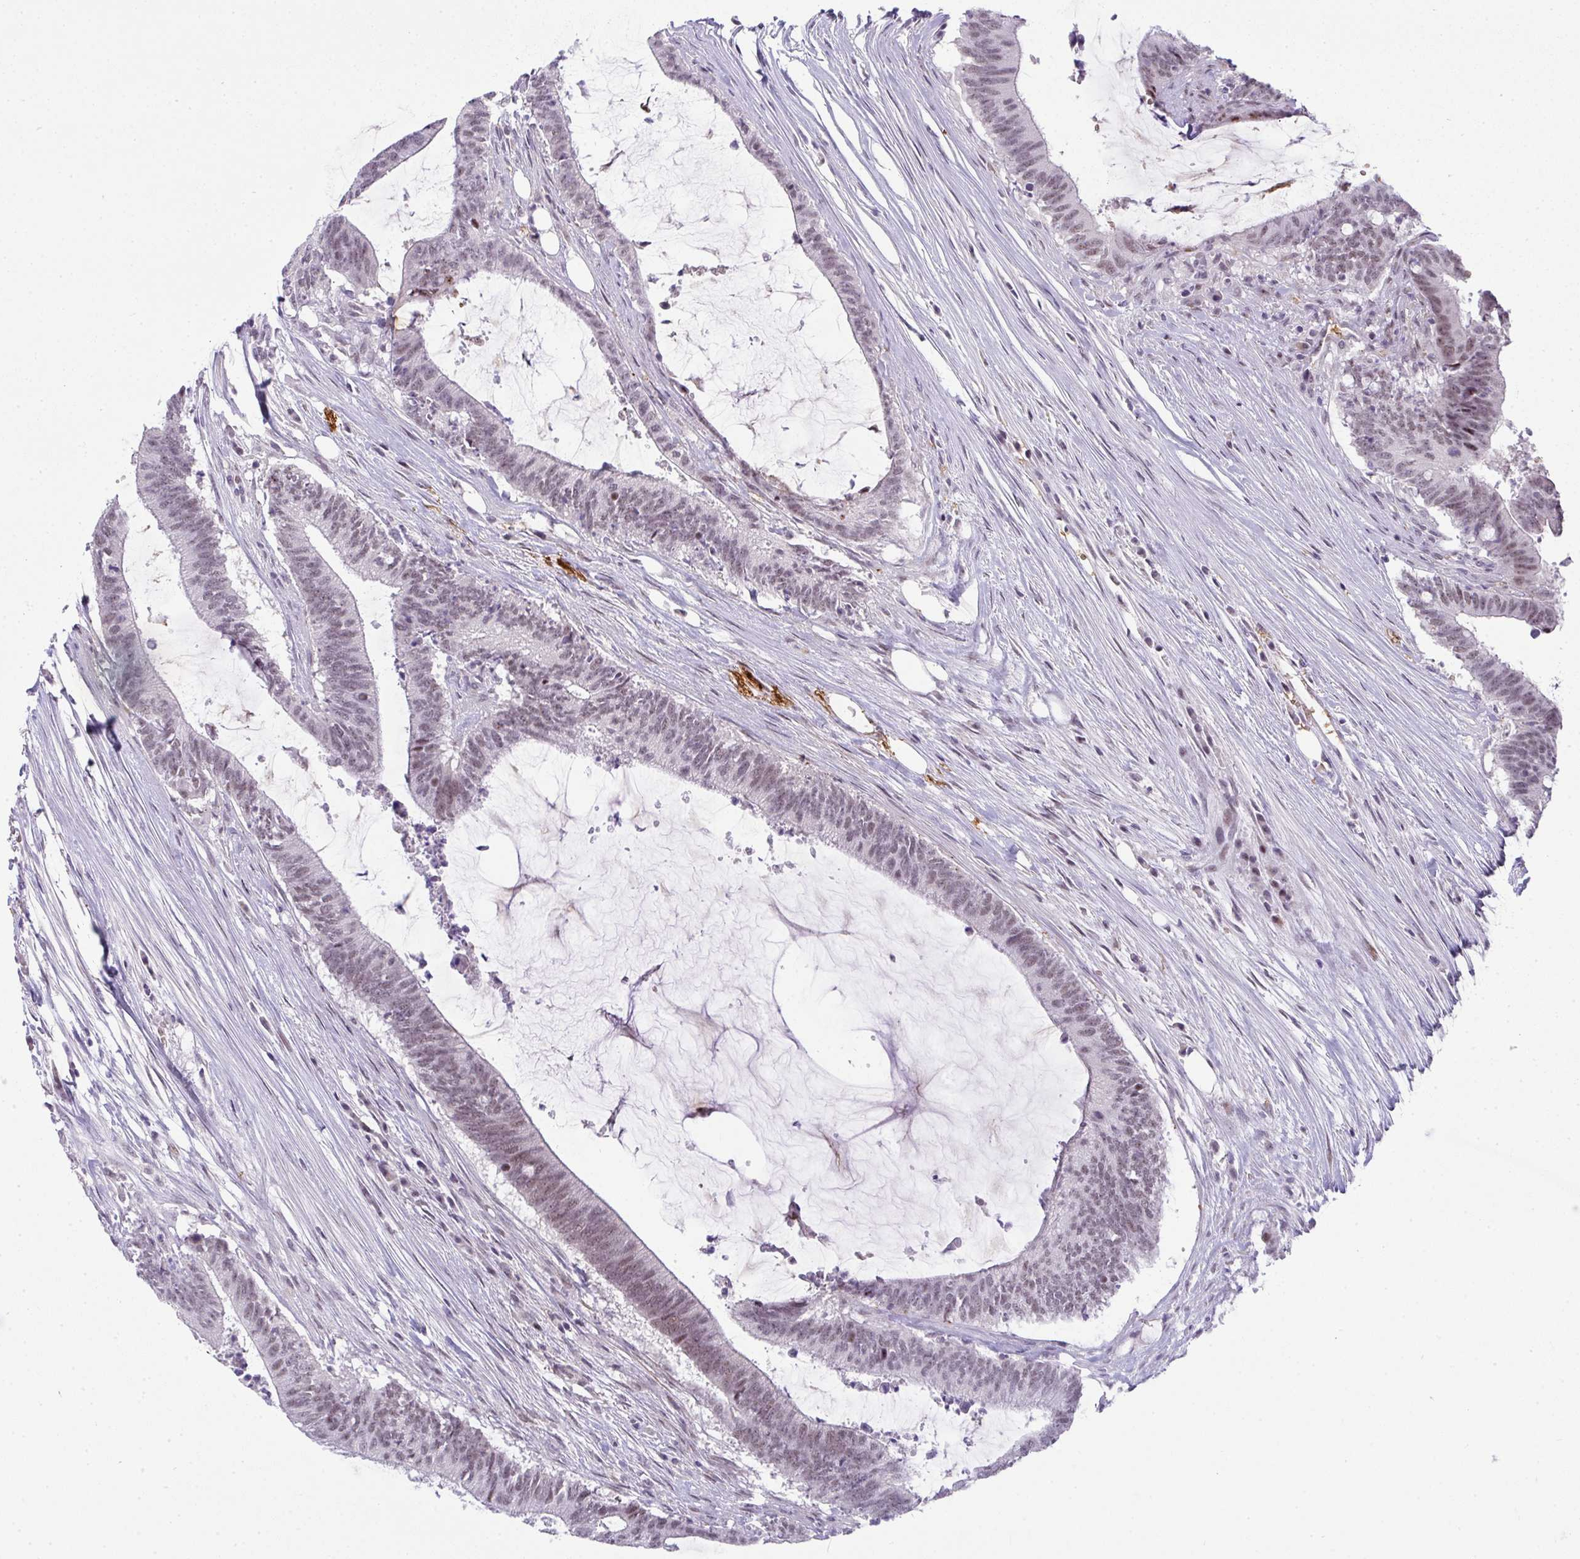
{"staining": {"intensity": "weak", "quantity": "<25%", "location": "nuclear"}, "tissue": "colorectal cancer", "cell_type": "Tumor cells", "image_type": "cancer", "snomed": [{"axis": "morphology", "description": "Adenocarcinoma, NOS"}, {"axis": "topography", "description": "Colon"}], "caption": "This is a photomicrograph of IHC staining of colorectal adenocarcinoma, which shows no expression in tumor cells.", "gene": "TNMD", "patient": {"sex": "female", "age": 43}}